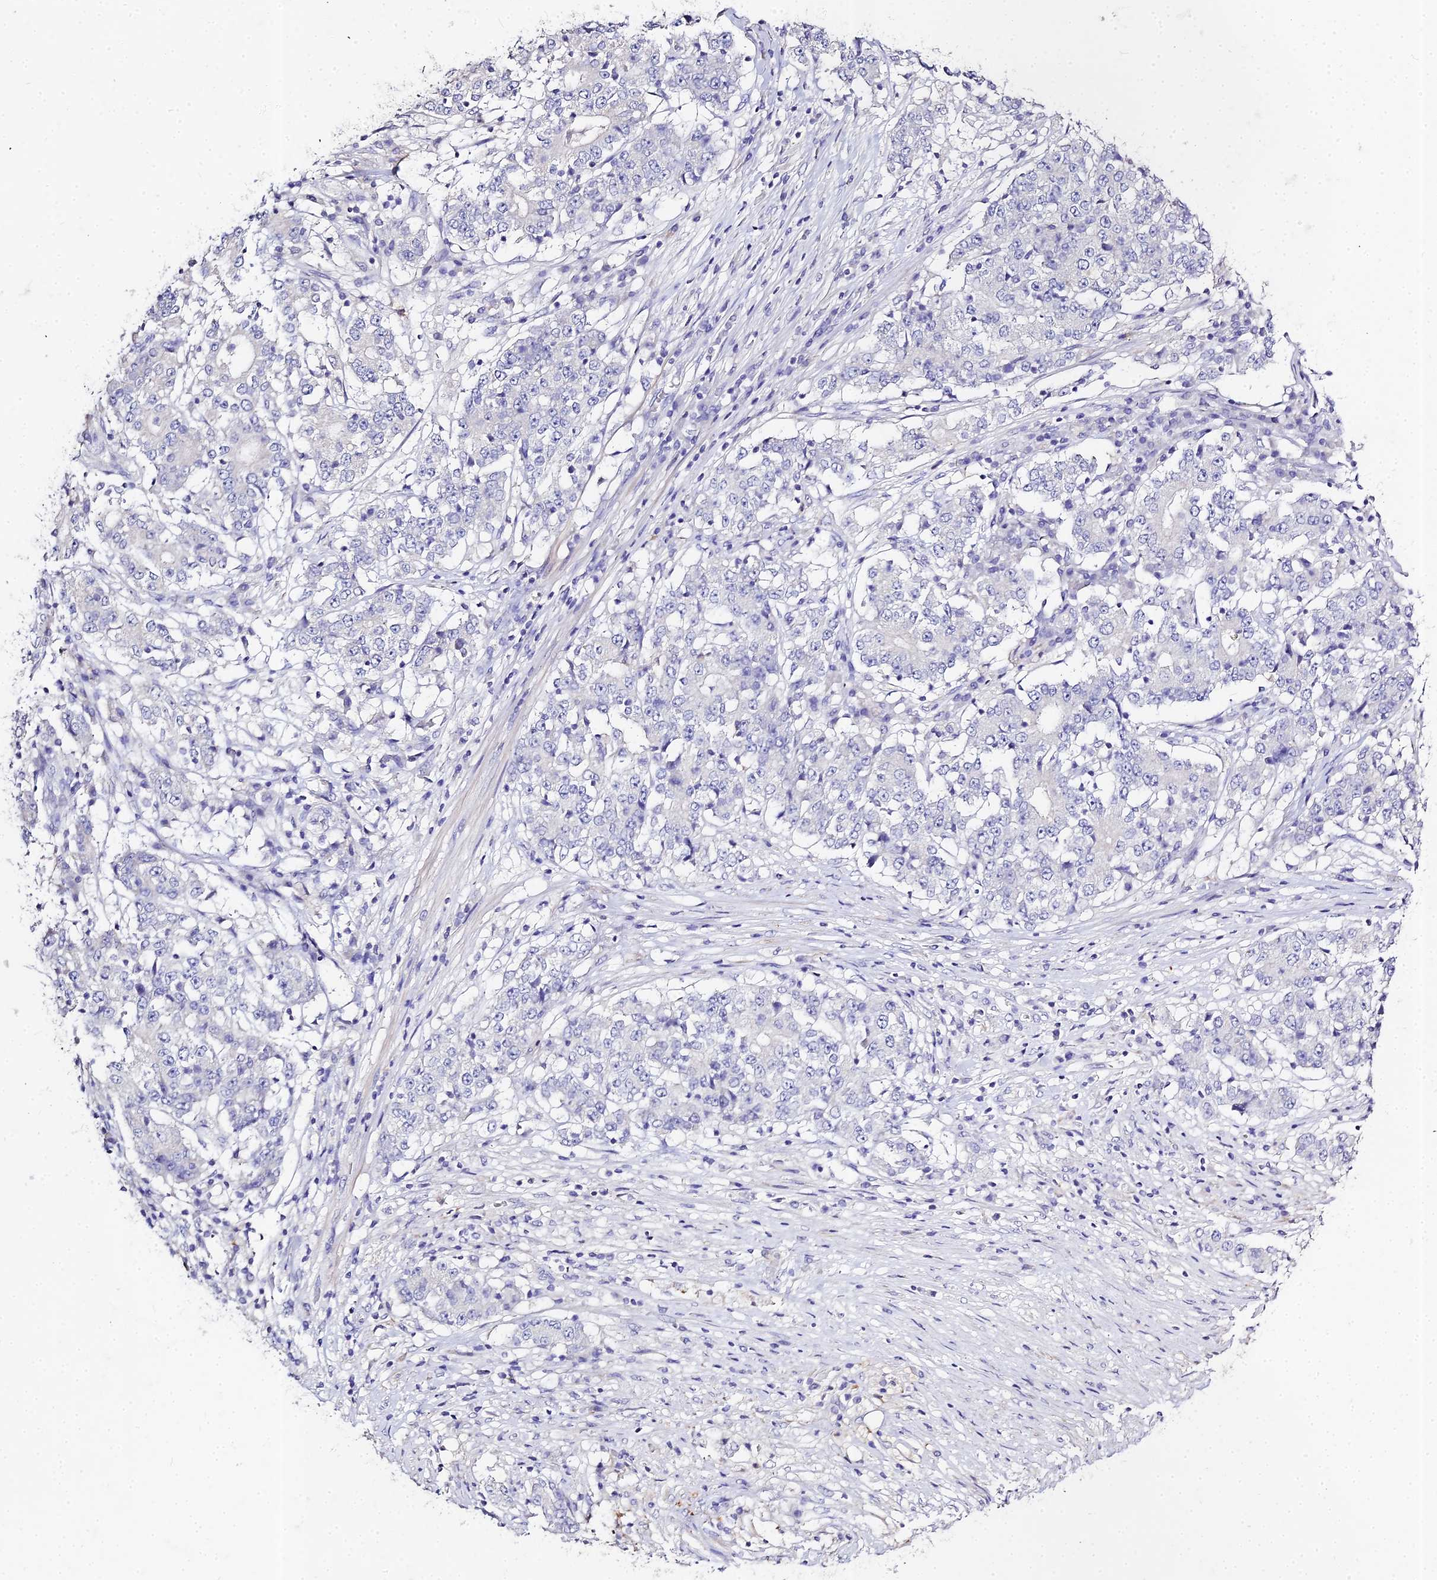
{"staining": {"intensity": "negative", "quantity": "none", "location": "none"}, "tissue": "stomach cancer", "cell_type": "Tumor cells", "image_type": "cancer", "snomed": [{"axis": "morphology", "description": "Adenocarcinoma, NOS"}, {"axis": "topography", "description": "Stomach"}], "caption": "A high-resolution histopathology image shows immunohistochemistry (IHC) staining of adenocarcinoma (stomach), which demonstrates no significant staining in tumor cells.", "gene": "GLYAT", "patient": {"sex": "male", "age": 59}}